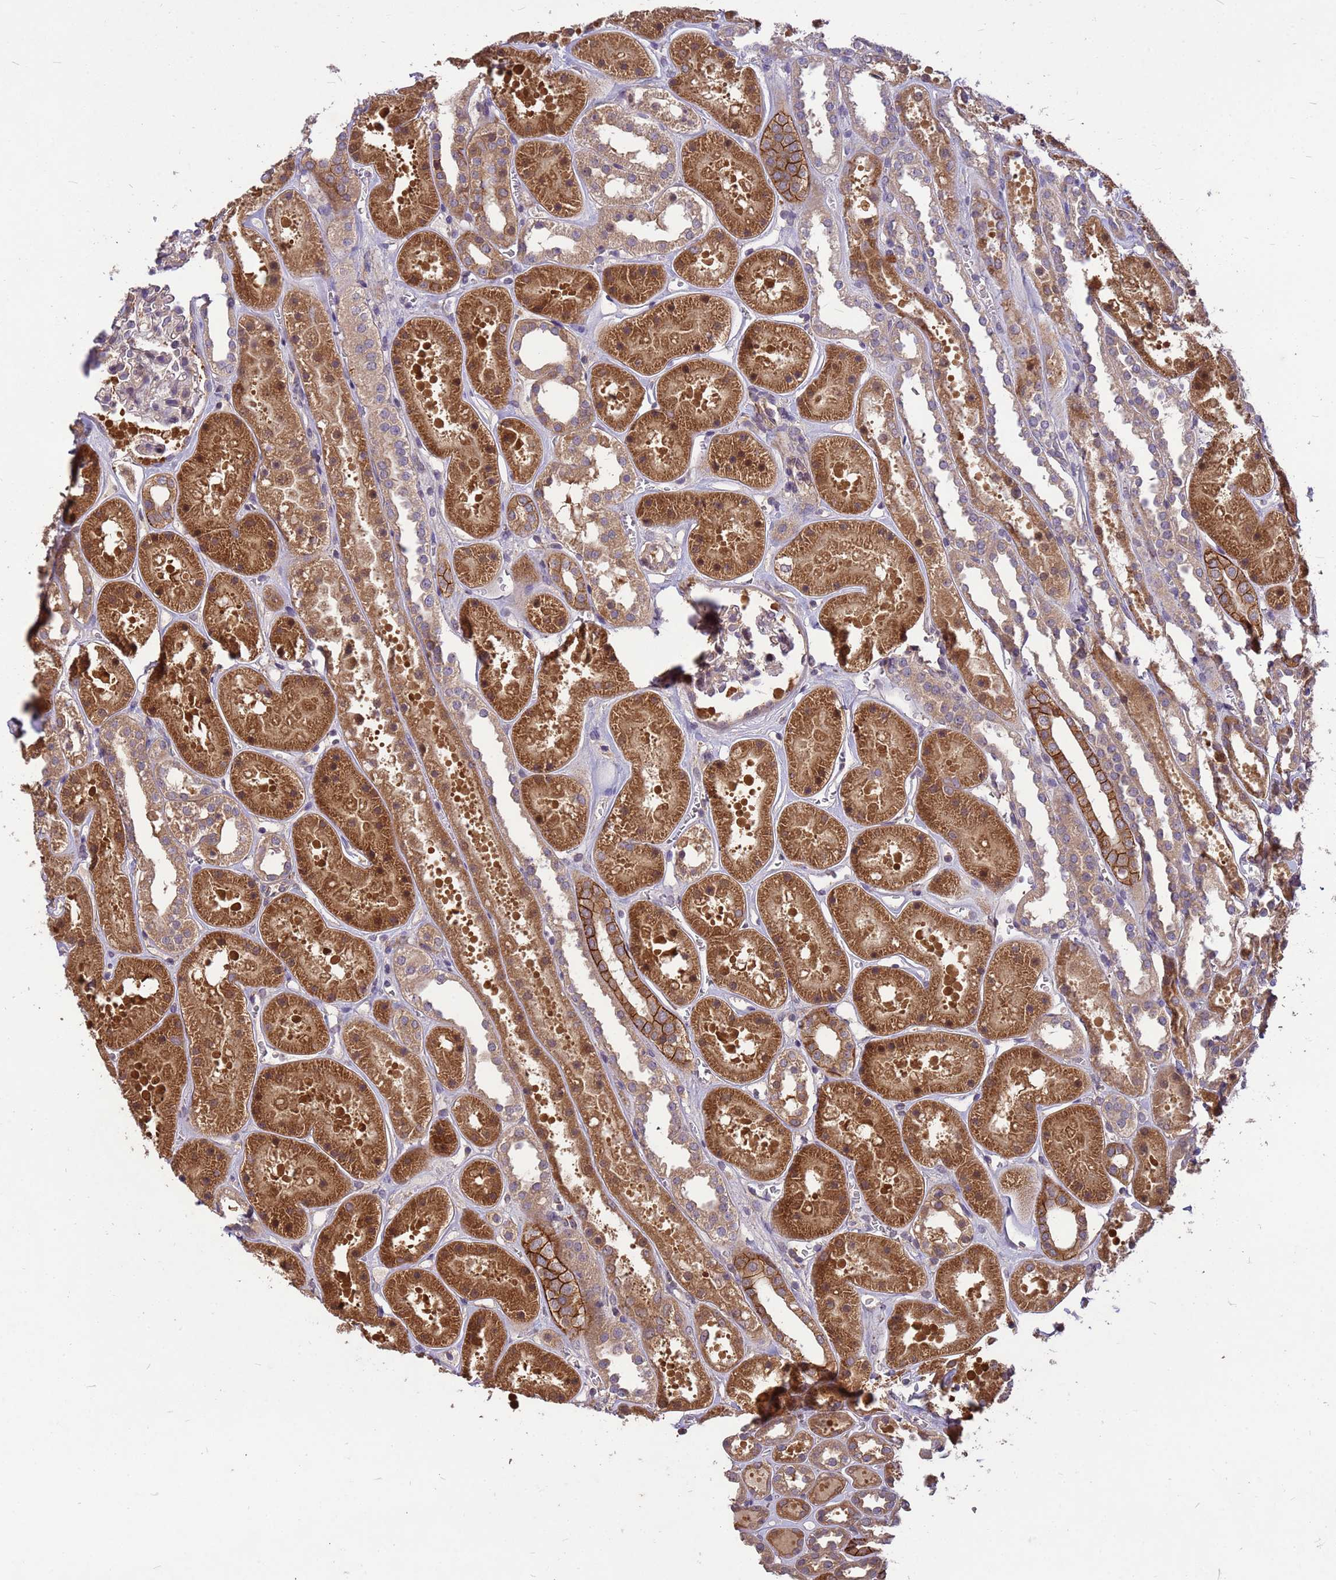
{"staining": {"intensity": "weak", "quantity": ">75%", "location": "cytoplasmic/membranous"}, "tissue": "kidney", "cell_type": "Cells in glomeruli", "image_type": "normal", "snomed": [{"axis": "morphology", "description": "Normal tissue, NOS"}, {"axis": "topography", "description": "Kidney"}], "caption": "Protein staining displays weak cytoplasmic/membranous positivity in about >75% of cells in glomeruli in benign kidney. Immunohistochemistry stains the protein in brown and the nuclei are stained blue.", "gene": "PPP2CA", "patient": {"sex": "female", "age": 41}}